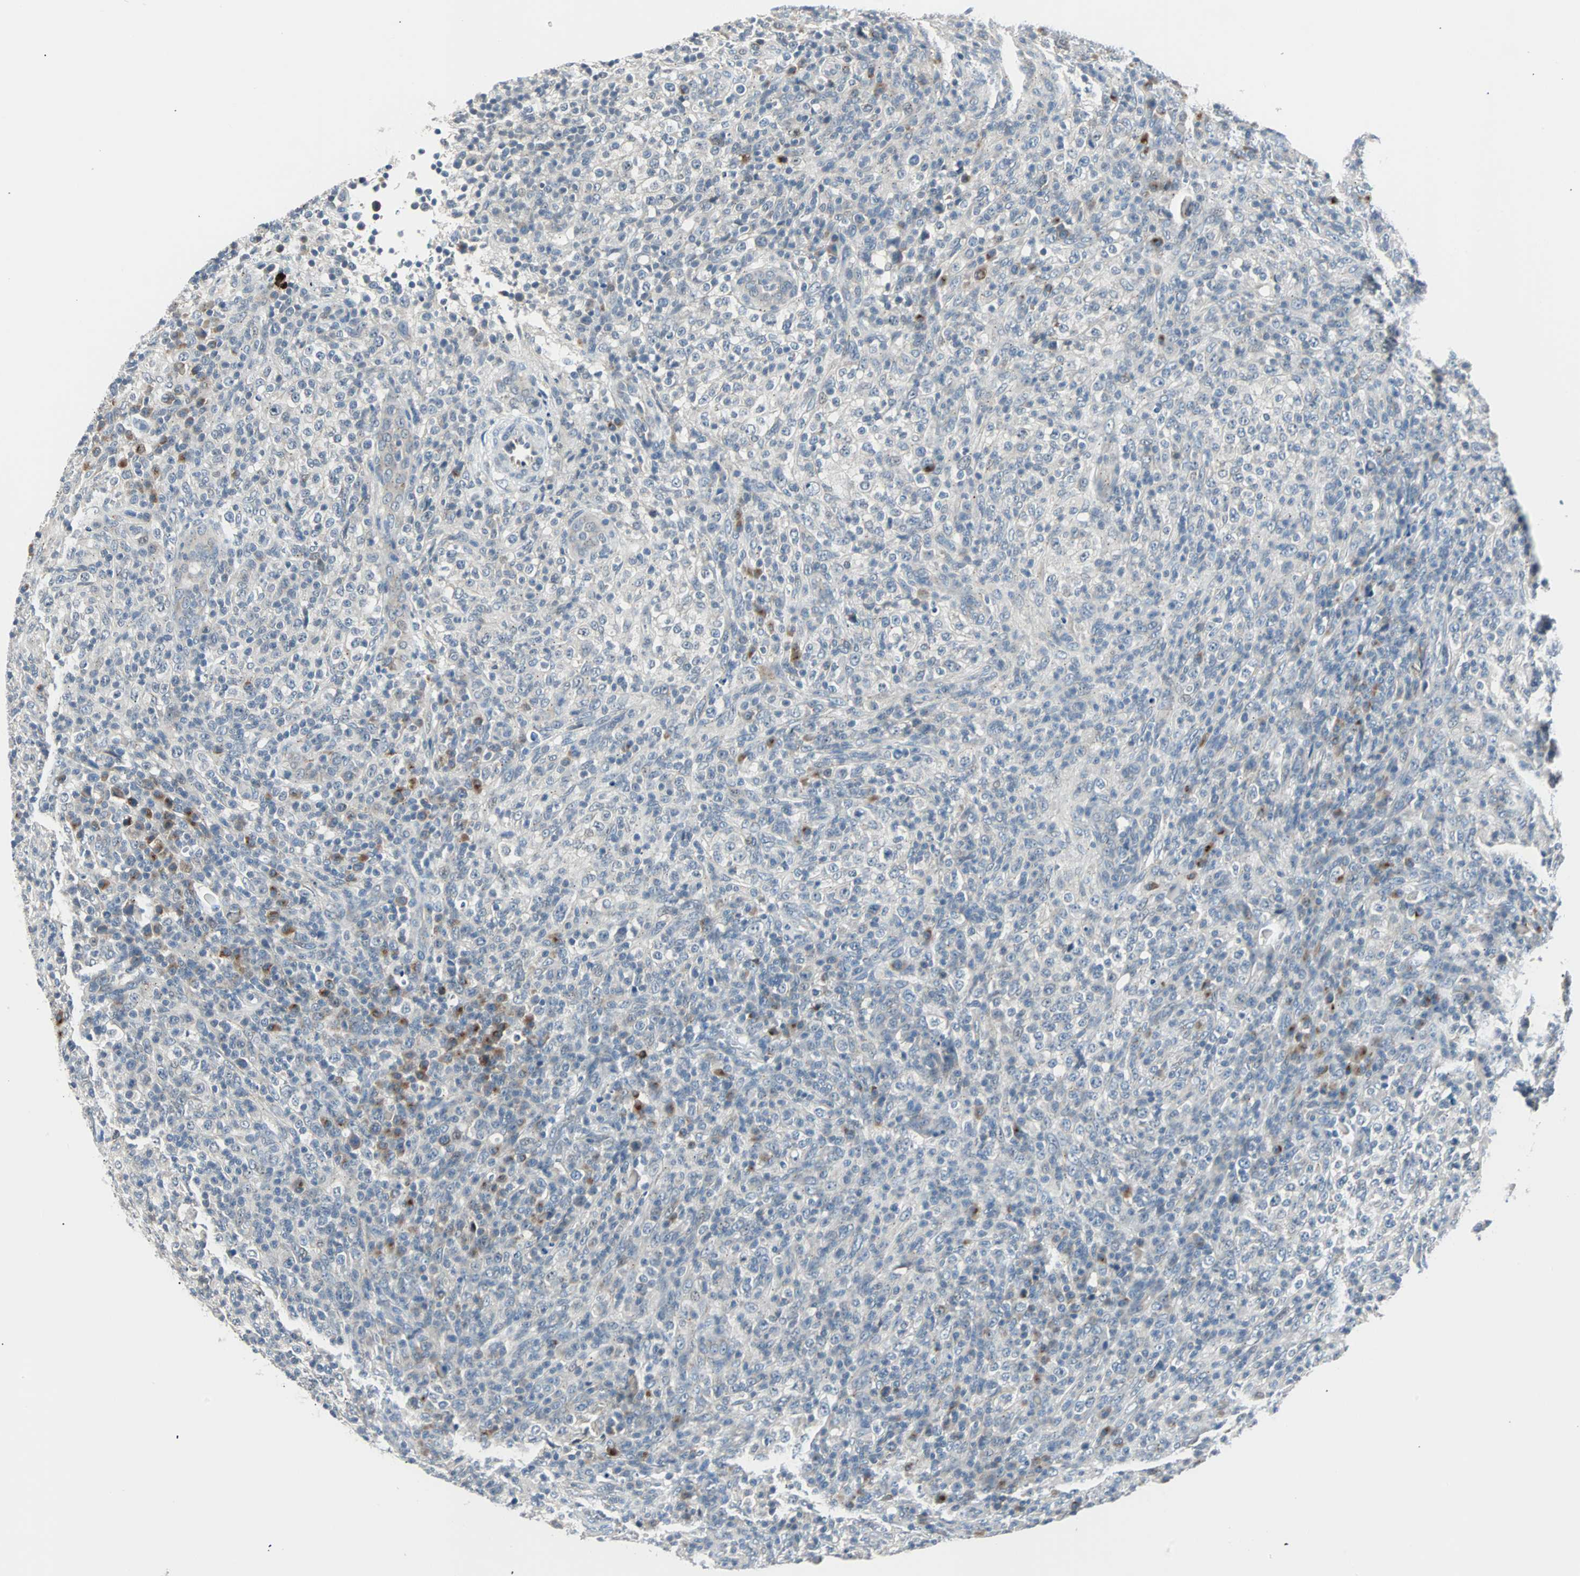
{"staining": {"intensity": "negative", "quantity": "none", "location": "none"}, "tissue": "lymphoma", "cell_type": "Tumor cells", "image_type": "cancer", "snomed": [{"axis": "morphology", "description": "Malignant lymphoma, non-Hodgkin's type, High grade"}, {"axis": "topography", "description": "Lymph node"}], "caption": "DAB (3,3'-diaminobenzidine) immunohistochemical staining of high-grade malignant lymphoma, non-Hodgkin's type shows no significant staining in tumor cells.", "gene": "SOX30", "patient": {"sex": "female", "age": 76}}